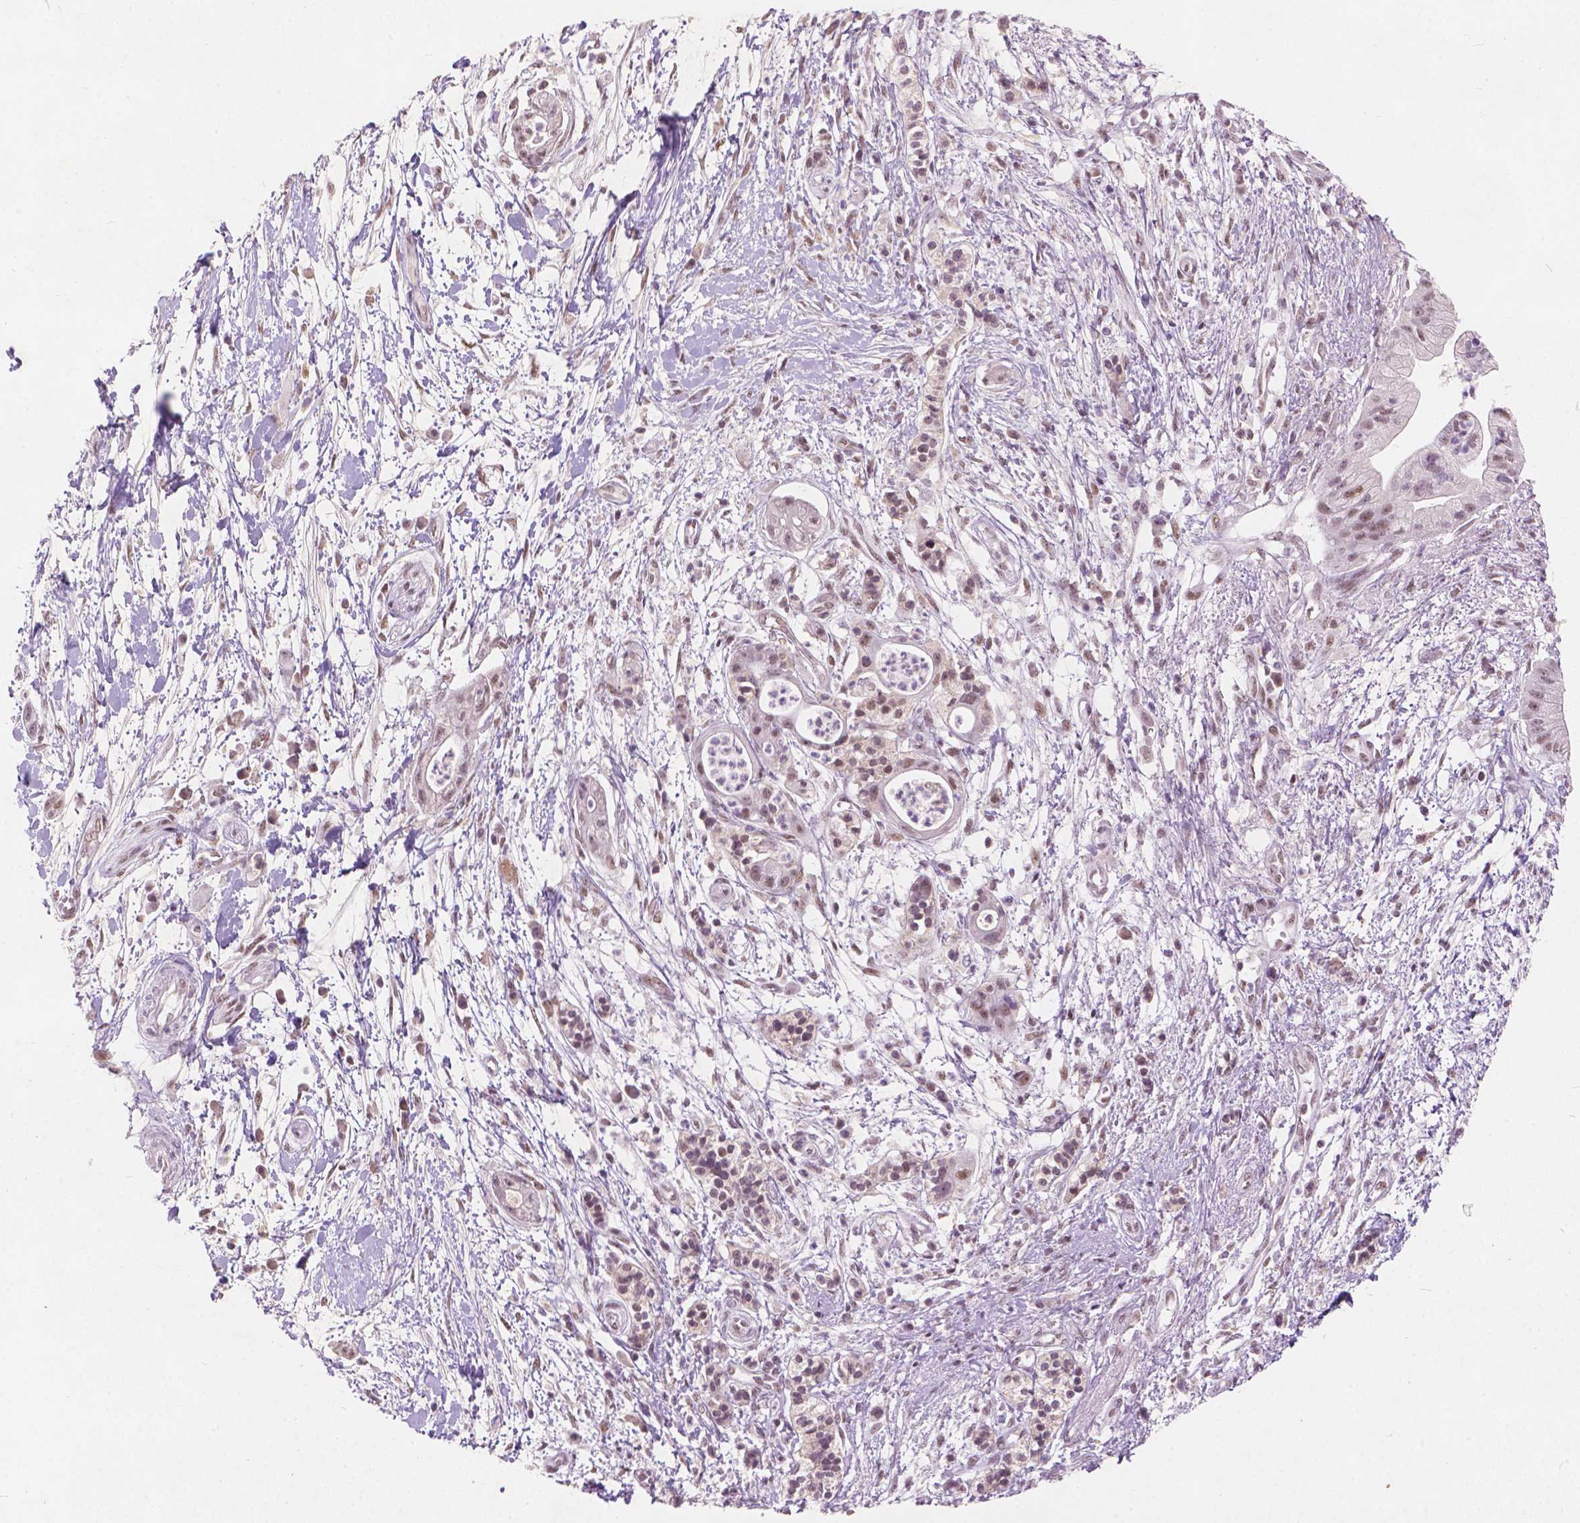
{"staining": {"intensity": "weak", "quantity": ">75%", "location": "nuclear"}, "tissue": "pancreatic cancer", "cell_type": "Tumor cells", "image_type": "cancer", "snomed": [{"axis": "morphology", "description": "Normal tissue, NOS"}, {"axis": "morphology", "description": "Adenocarcinoma, NOS"}, {"axis": "topography", "description": "Lymph node"}, {"axis": "topography", "description": "Pancreas"}], "caption": "Protein positivity by immunohistochemistry (IHC) displays weak nuclear staining in approximately >75% of tumor cells in adenocarcinoma (pancreatic). Using DAB (3,3'-diaminobenzidine) (brown) and hematoxylin (blue) stains, captured at high magnification using brightfield microscopy.", "gene": "FAM53A", "patient": {"sex": "female", "age": 58}}